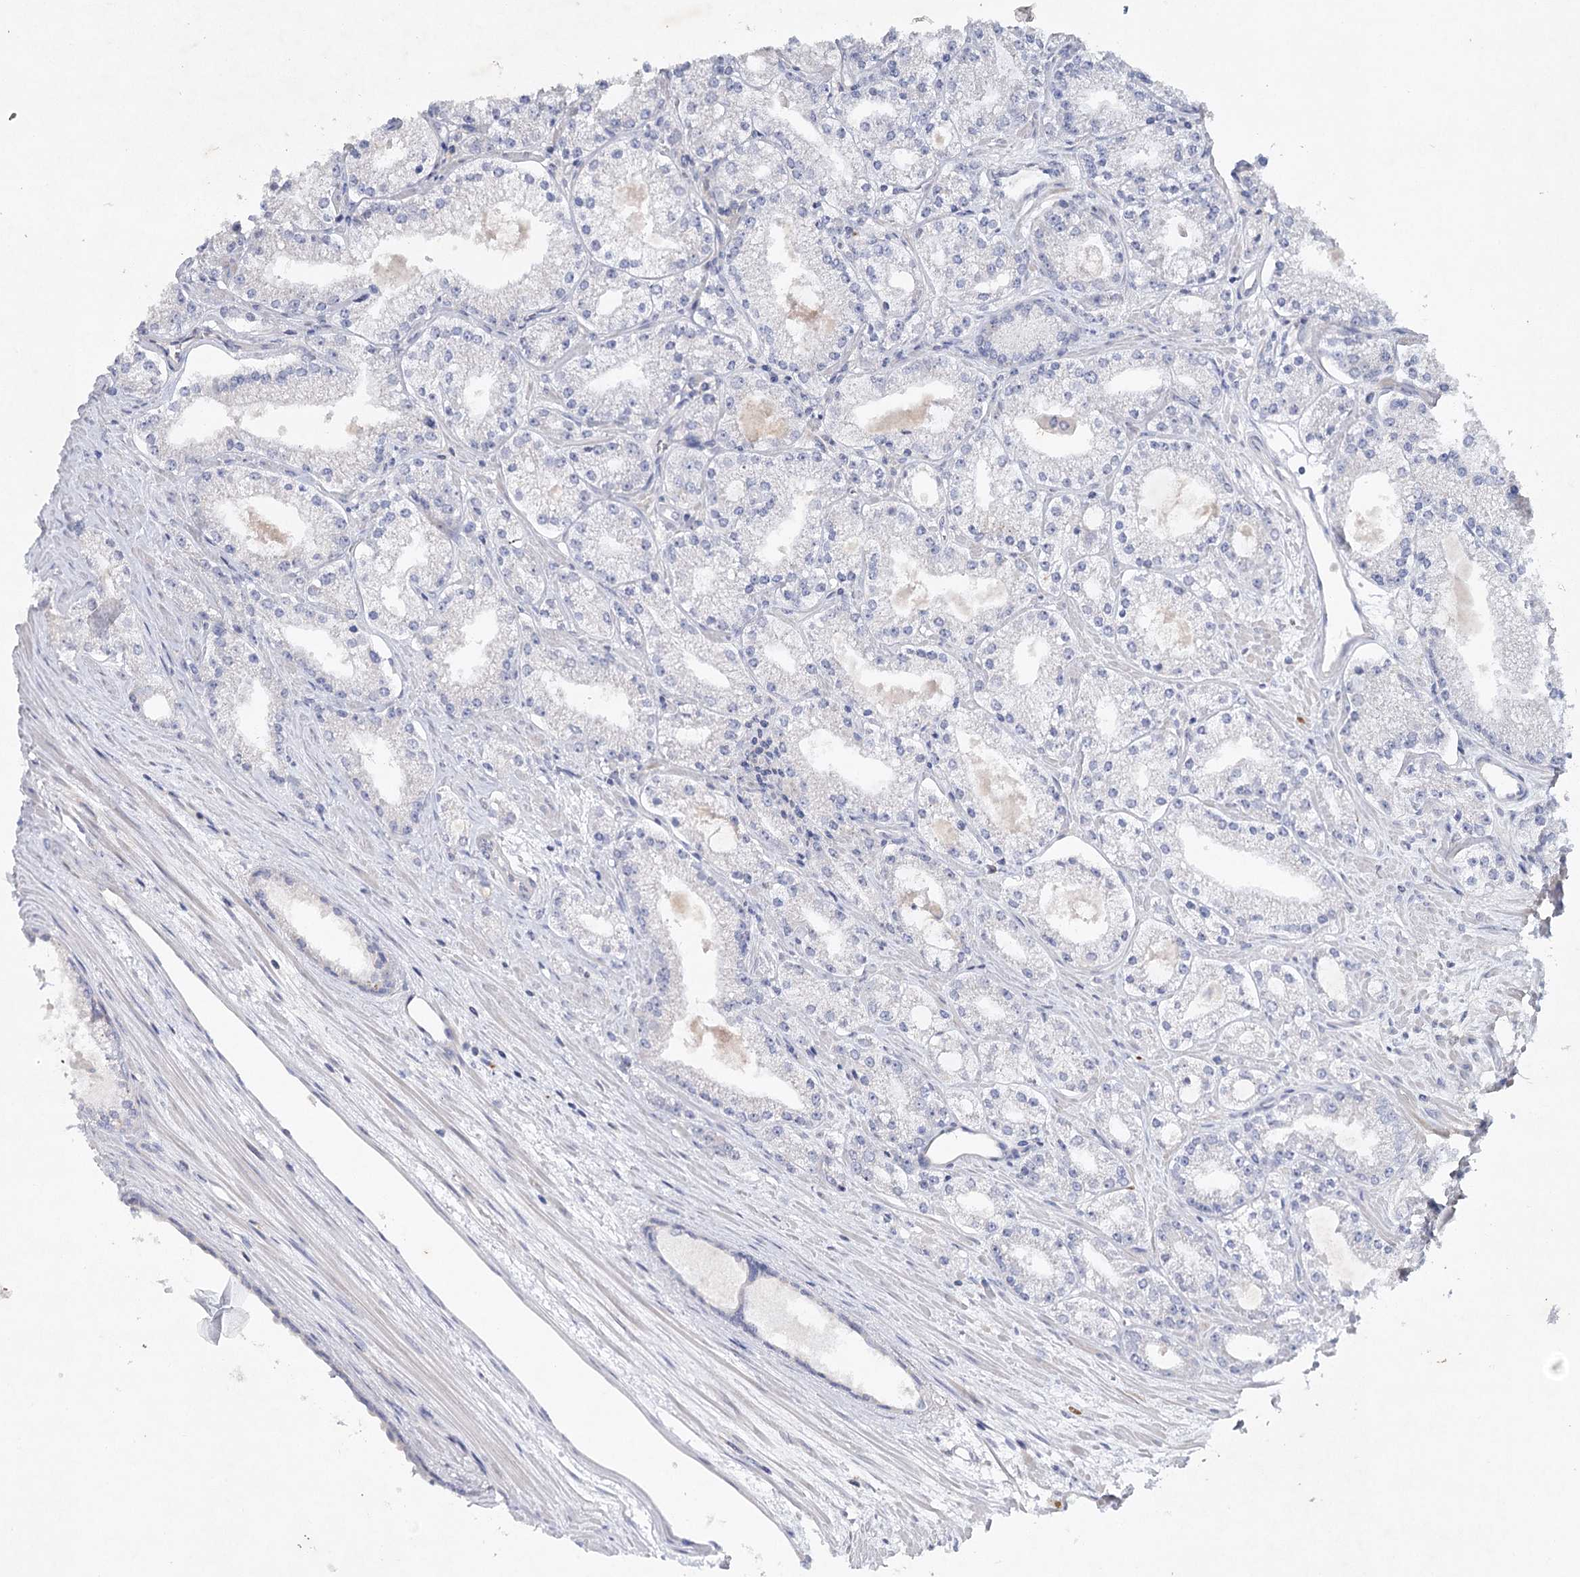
{"staining": {"intensity": "negative", "quantity": "none", "location": "none"}, "tissue": "prostate cancer", "cell_type": "Tumor cells", "image_type": "cancer", "snomed": [{"axis": "morphology", "description": "Adenocarcinoma, Low grade"}, {"axis": "topography", "description": "Prostate"}], "caption": "A high-resolution histopathology image shows immunohistochemistry staining of adenocarcinoma (low-grade) (prostate), which displays no significant positivity in tumor cells.", "gene": "MAP3K13", "patient": {"sex": "male", "age": 69}}